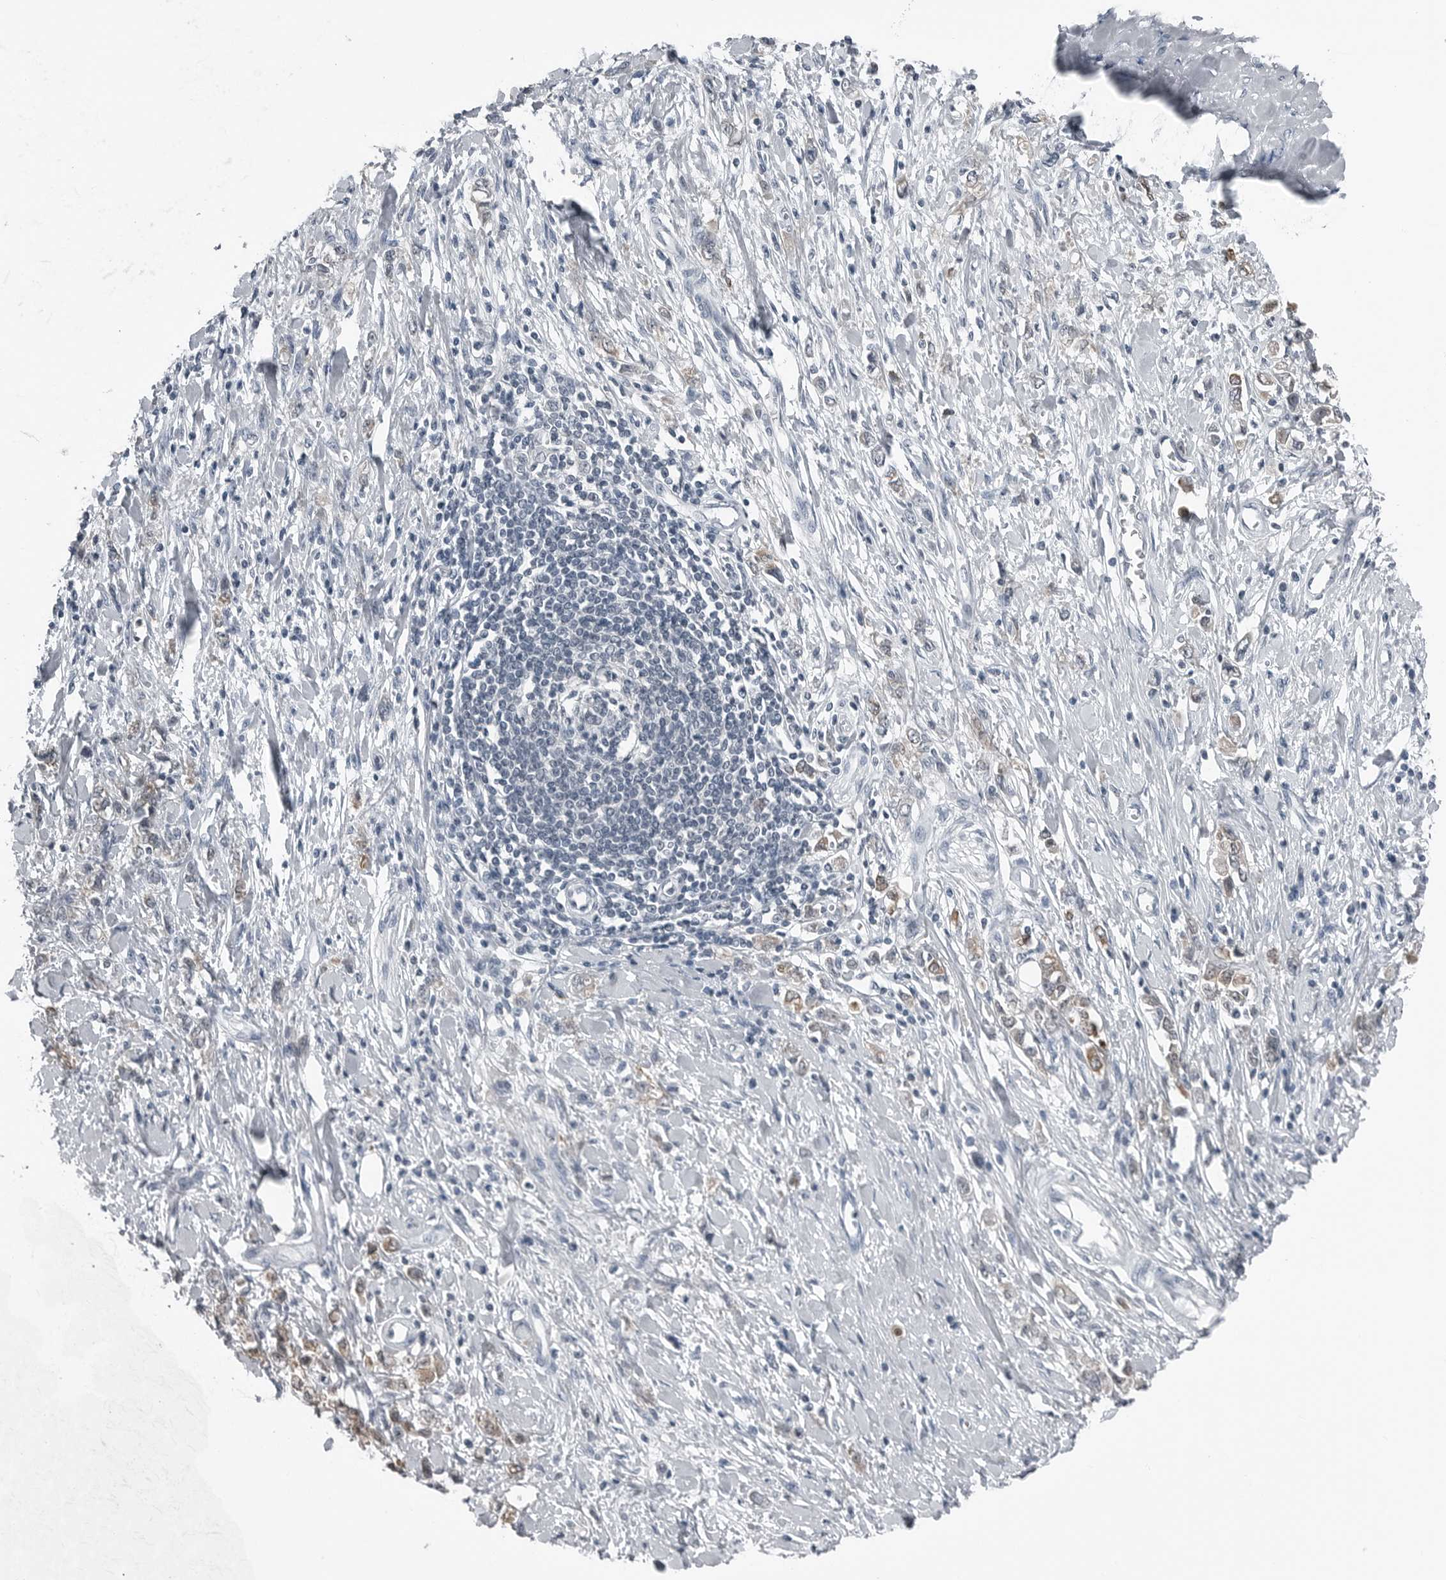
{"staining": {"intensity": "moderate", "quantity": "<25%", "location": "cytoplasmic/membranous"}, "tissue": "stomach cancer", "cell_type": "Tumor cells", "image_type": "cancer", "snomed": [{"axis": "morphology", "description": "Adenocarcinoma, NOS"}, {"axis": "topography", "description": "Stomach"}], "caption": "A low amount of moderate cytoplasmic/membranous positivity is present in approximately <25% of tumor cells in stomach cancer (adenocarcinoma) tissue.", "gene": "SPINK1", "patient": {"sex": "female", "age": 76}}